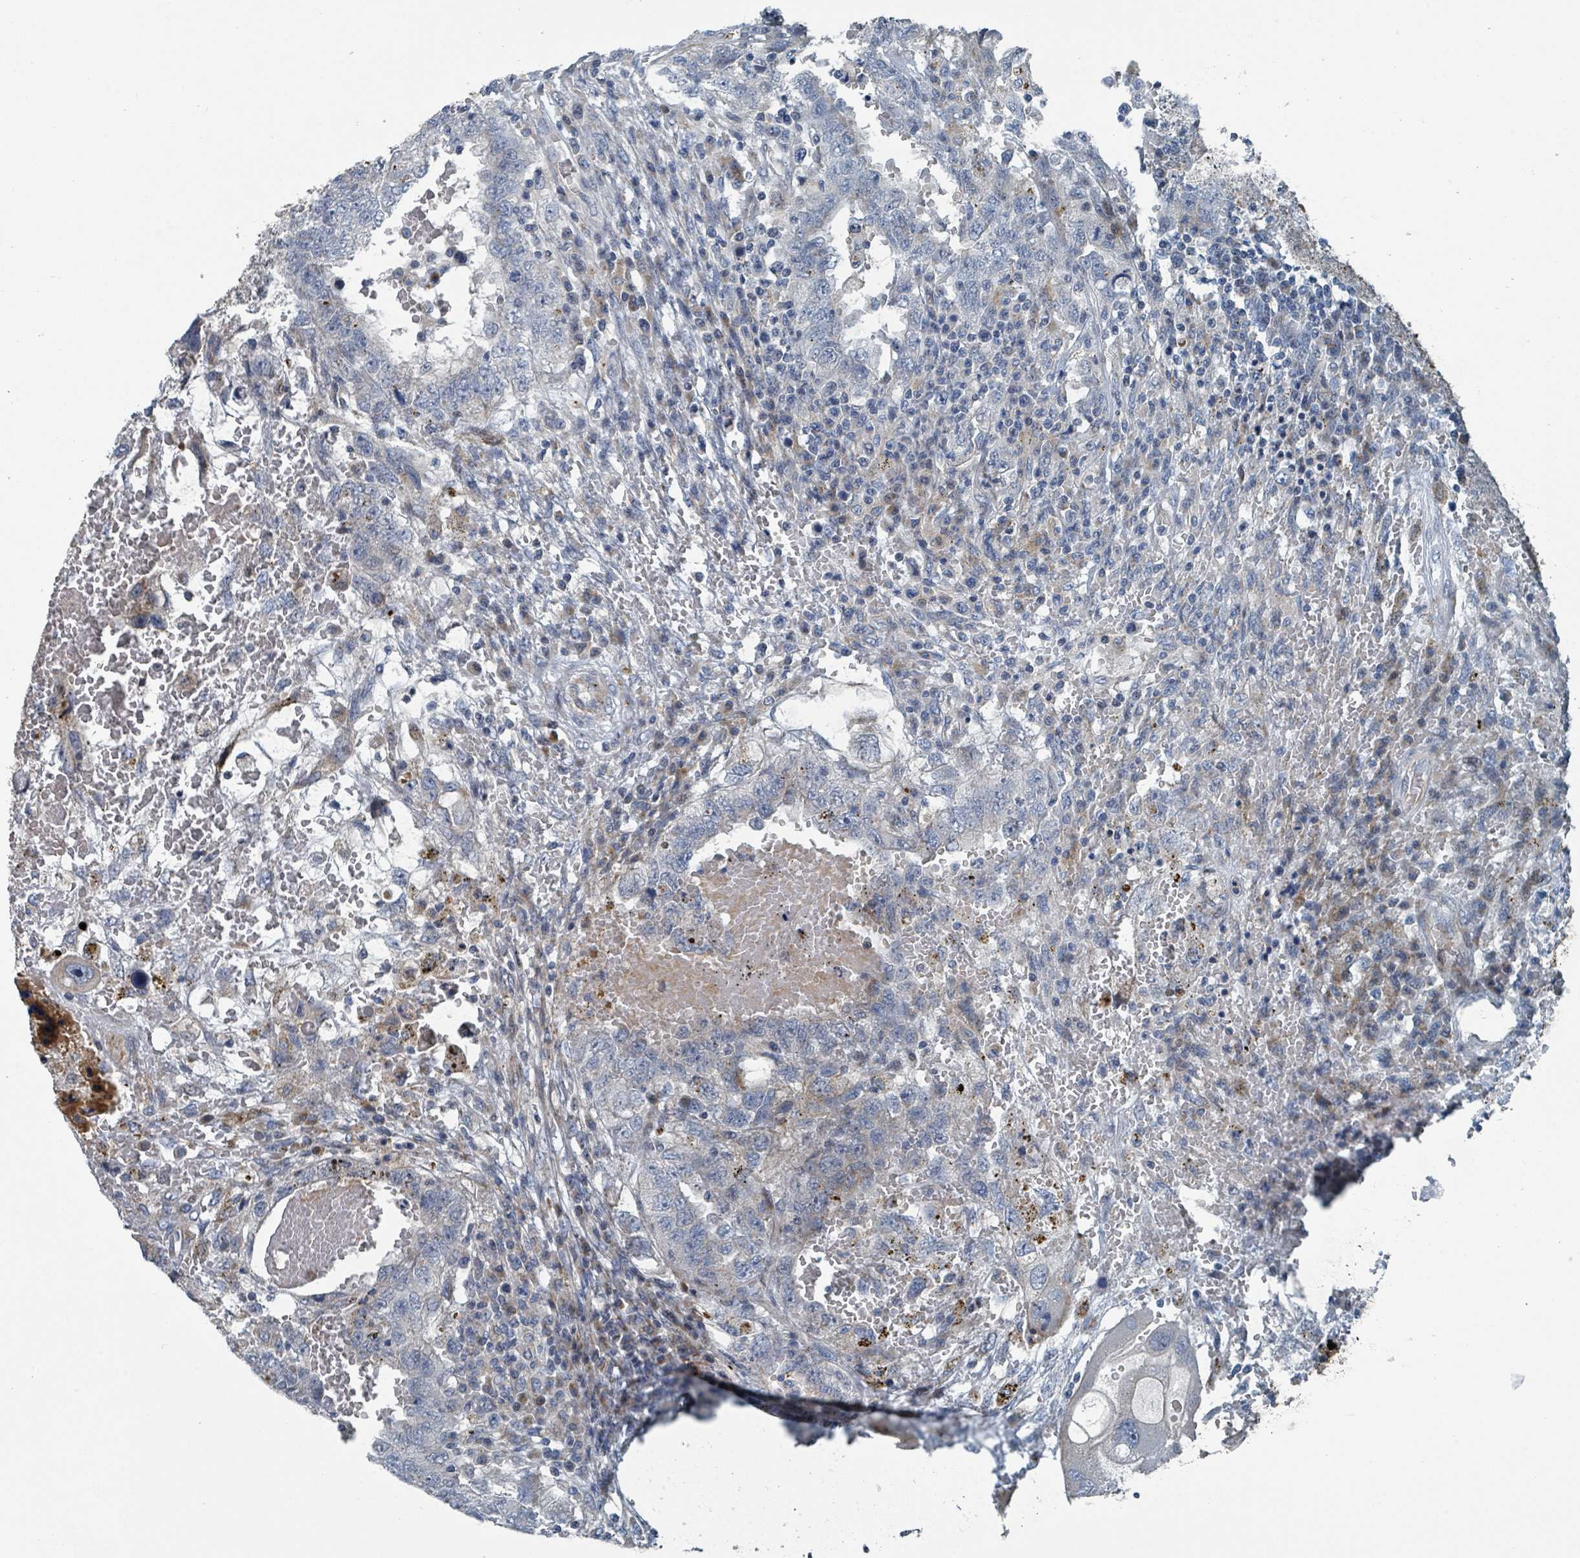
{"staining": {"intensity": "weak", "quantity": "<25%", "location": "cytoplasmic/membranous"}, "tissue": "testis cancer", "cell_type": "Tumor cells", "image_type": "cancer", "snomed": [{"axis": "morphology", "description": "Carcinoma, Embryonal, NOS"}, {"axis": "topography", "description": "Testis"}], "caption": "Immunohistochemical staining of human testis cancer (embryonal carcinoma) exhibits no significant staining in tumor cells.", "gene": "DIPK2A", "patient": {"sex": "male", "age": 26}}